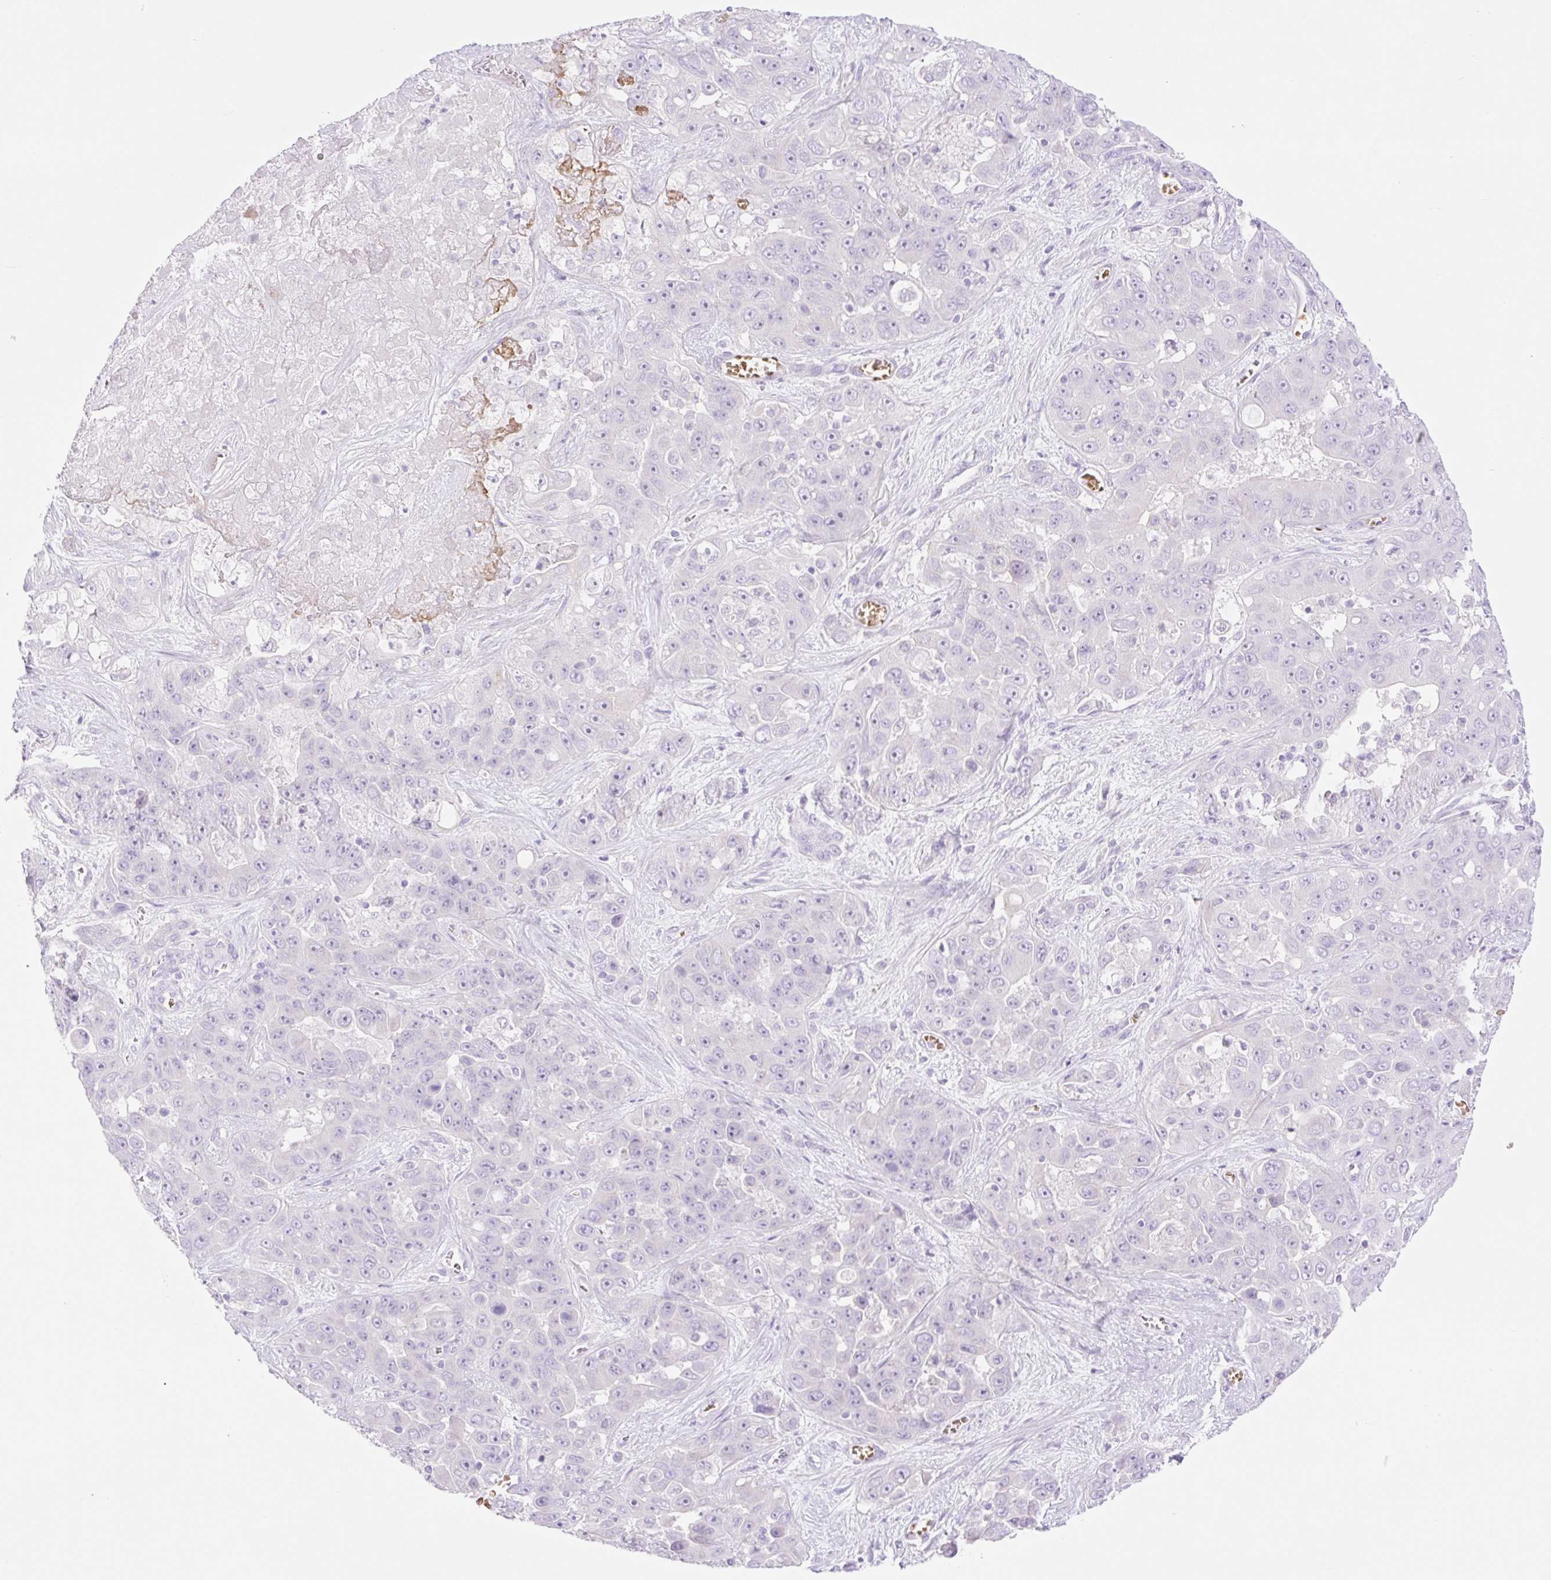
{"staining": {"intensity": "negative", "quantity": "none", "location": "none"}, "tissue": "liver cancer", "cell_type": "Tumor cells", "image_type": "cancer", "snomed": [{"axis": "morphology", "description": "Cholangiocarcinoma"}, {"axis": "topography", "description": "Liver"}], "caption": "Immunohistochemistry (IHC) photomicrograph of liver cancer (cholangiocarcinoma) stained for a protein (brown), which reveals no positivity in tumor cells.", "gene": "CDX1", "patient": {"sex": "female", "age": 52}}